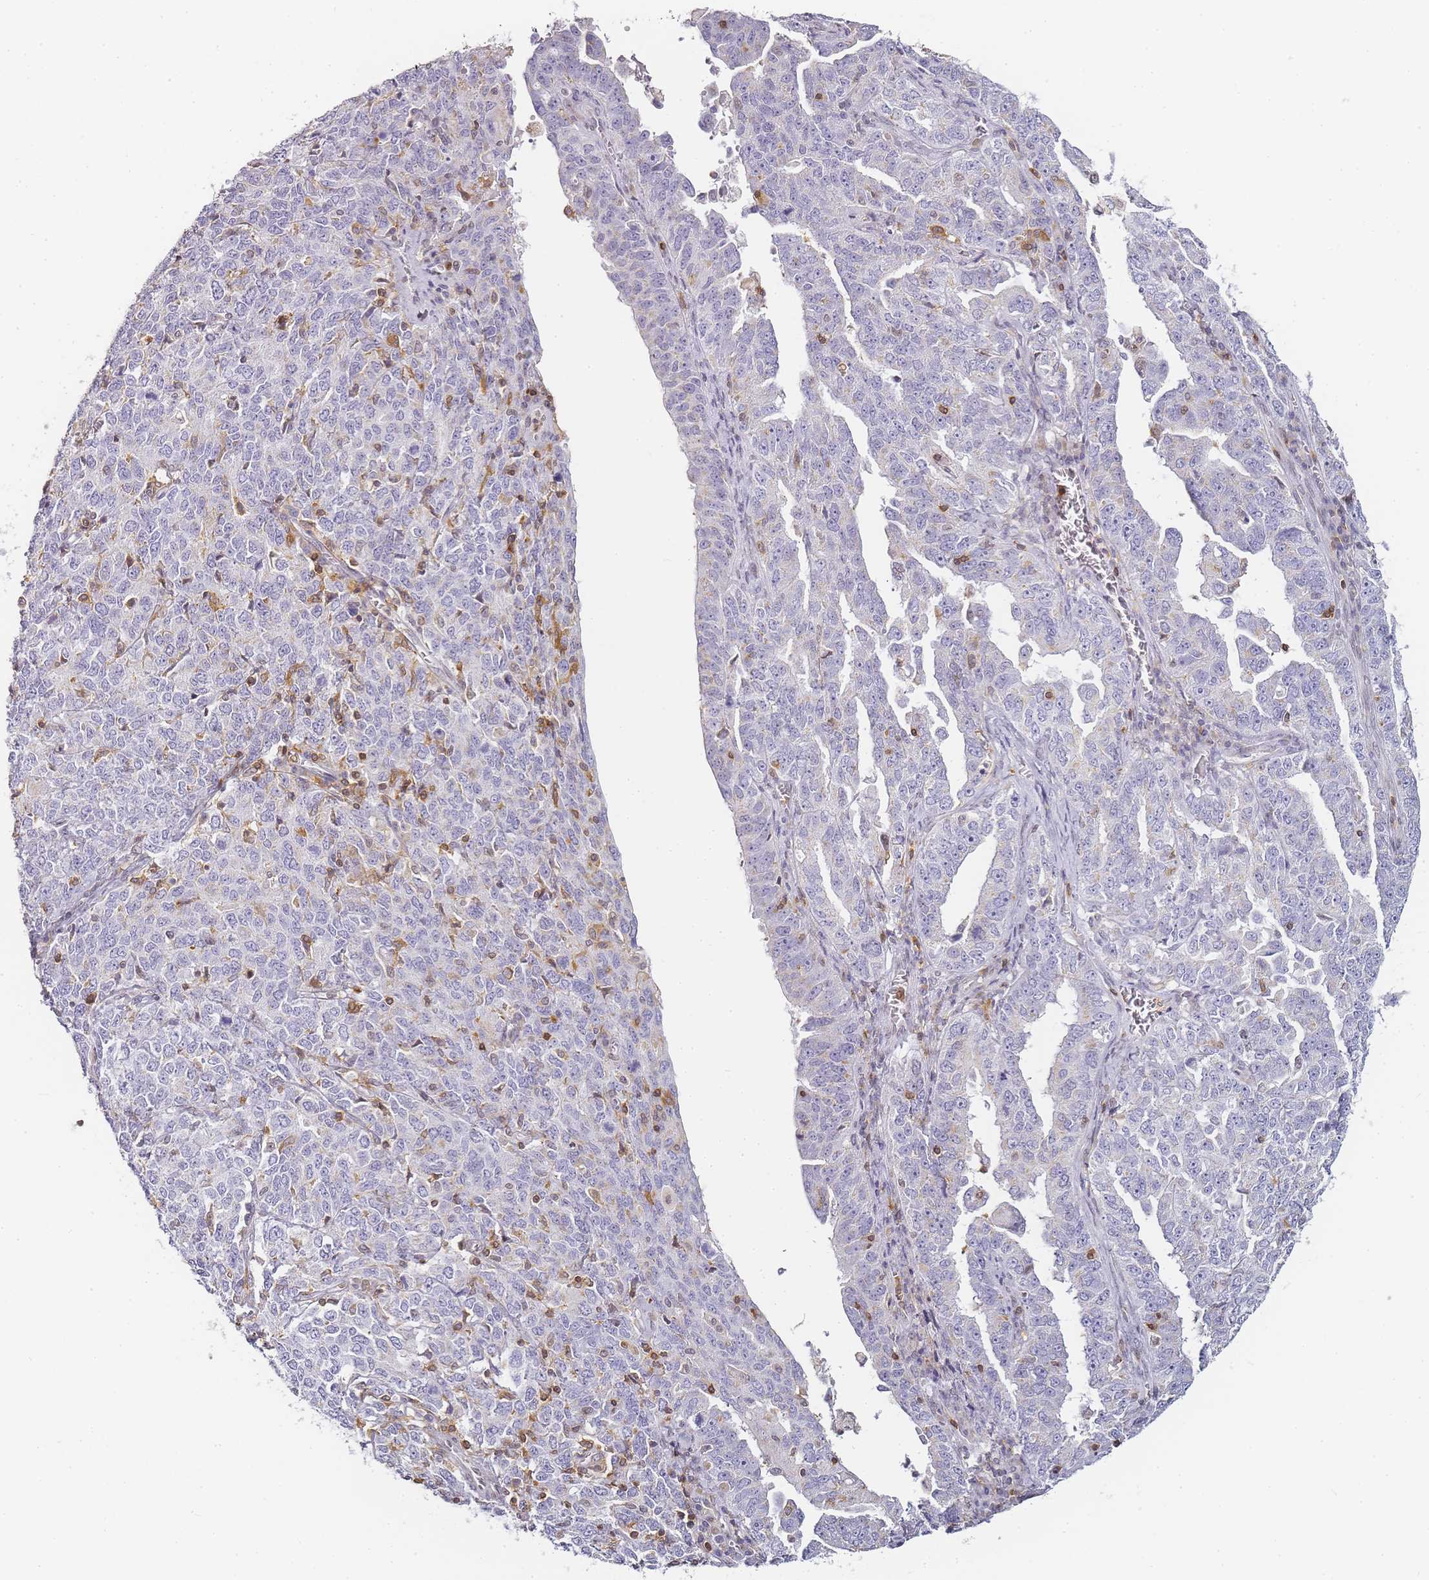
{"staining": {"intensity": "moderate", "quantity": "<25%", "location": "nuclear"}, "tissue": "ovarian cancer", "cell_type": "Tumor cells", "image_type": "cancer", "snomed": [{"axis": "morphology", "description": "Carcinoma, endometroid"}, {"axis": "topography", "description": "Ovary"}], "caption": "Immunohistochemical staining of human ovarian cancer (endometroid carcinoma) displays low levels of moderate nuclear staining in about <25% of tumor cells.", "gene": "JAKMIP1", "patient": {"sex": "female", "age": 62}}